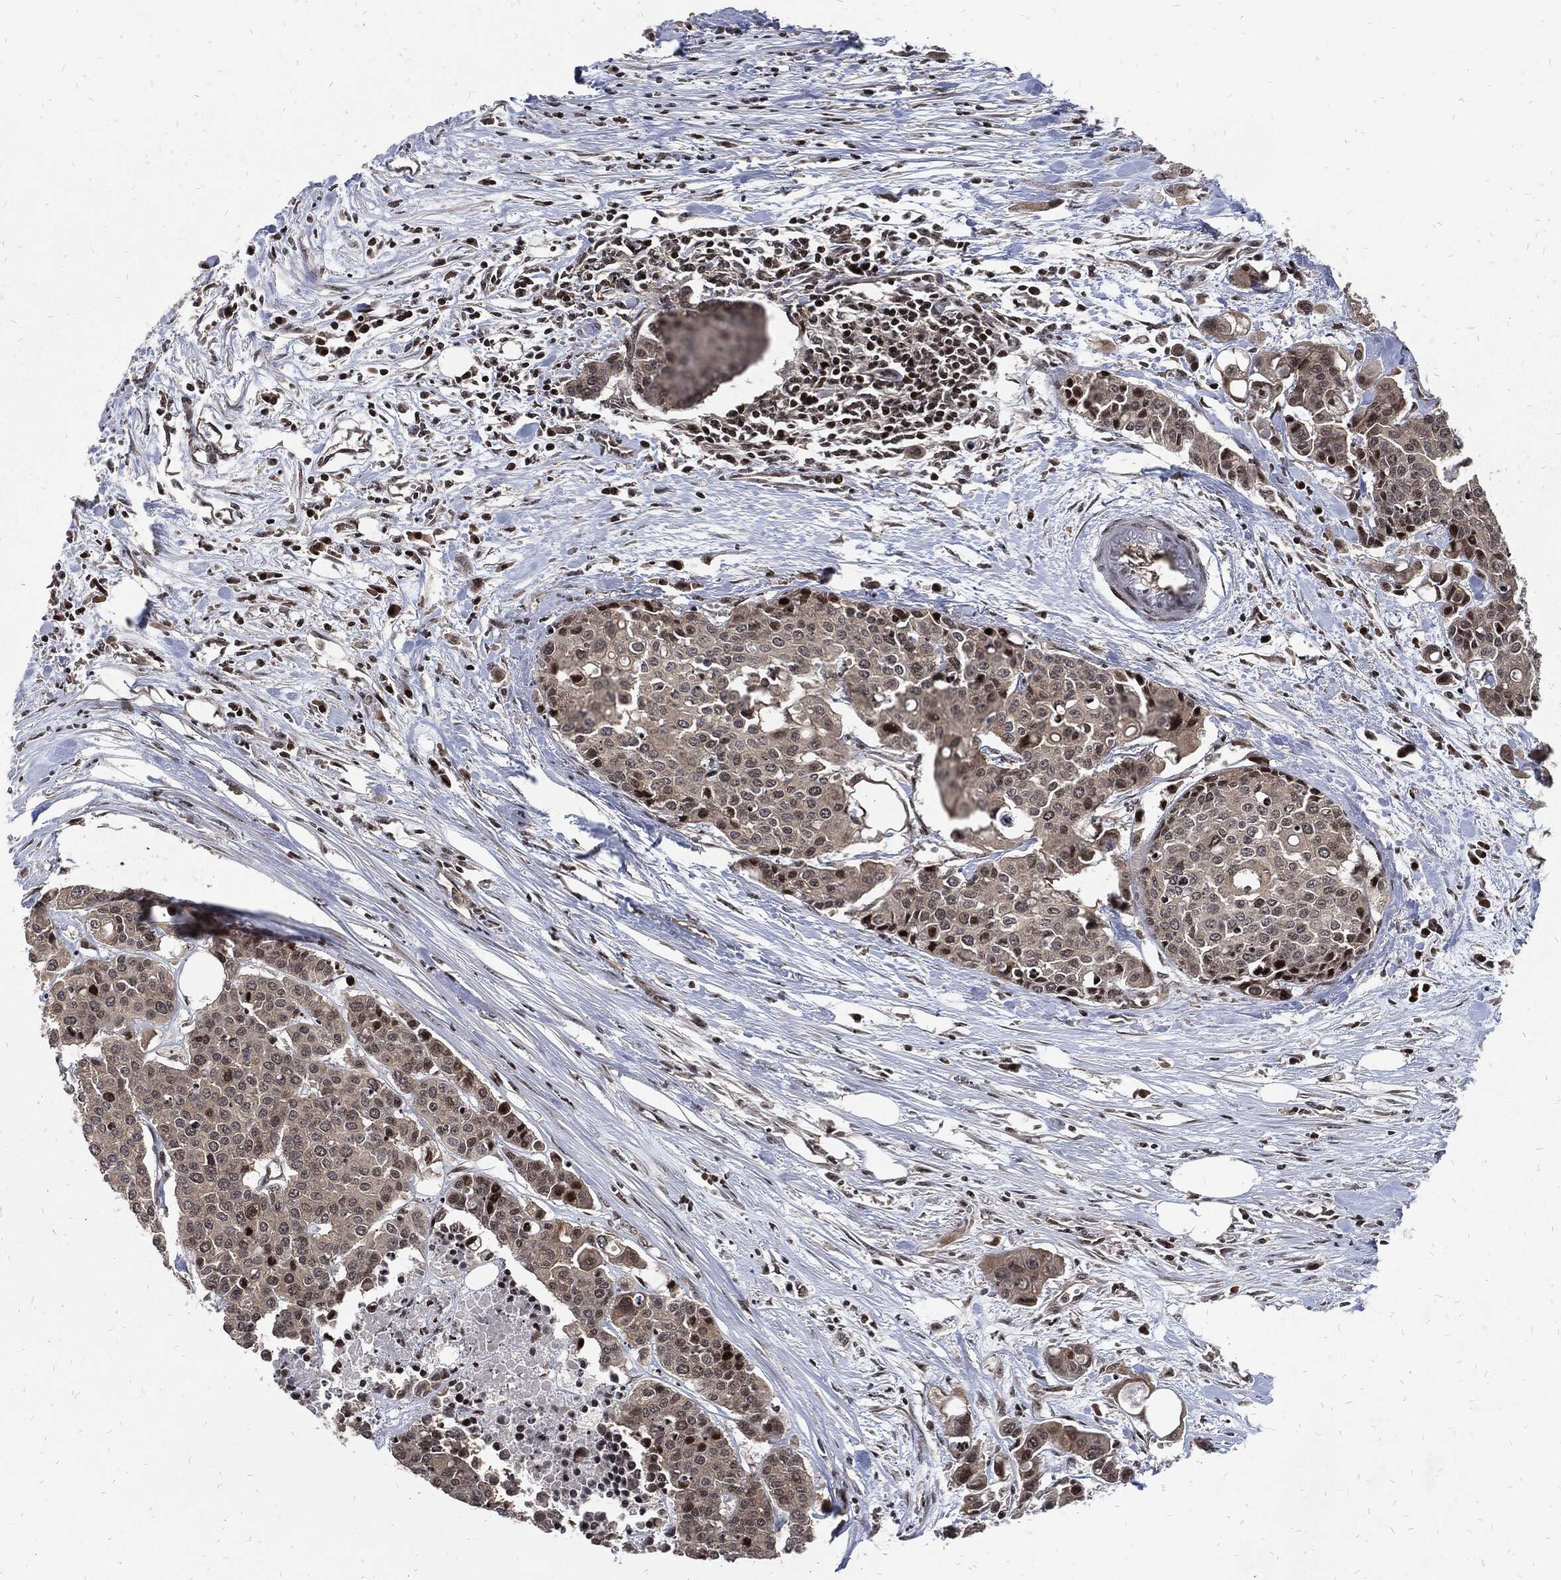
{"staining": {"intensity": "strong", "quantity": "<25%", "location": "nuclear"}, "tissue": "carcinoid", "cell_type": "Tumor cells", "image_type": "cancer", "snomed": [{"axis": "morphology", "description": "Carcinoid, malignant, NOS"}, {"axis": "topography", "description": "Colon"}], "caption": "Immunohistochemistry (DAB (3,3'-diaminobenzidine)) staining of human malignant carcinoid exhibits strong nuclear protein positivity in approximately <25% of tumor cells.", "gene": "ZNF775", "patient": {"sex": "male", "age": 81}}